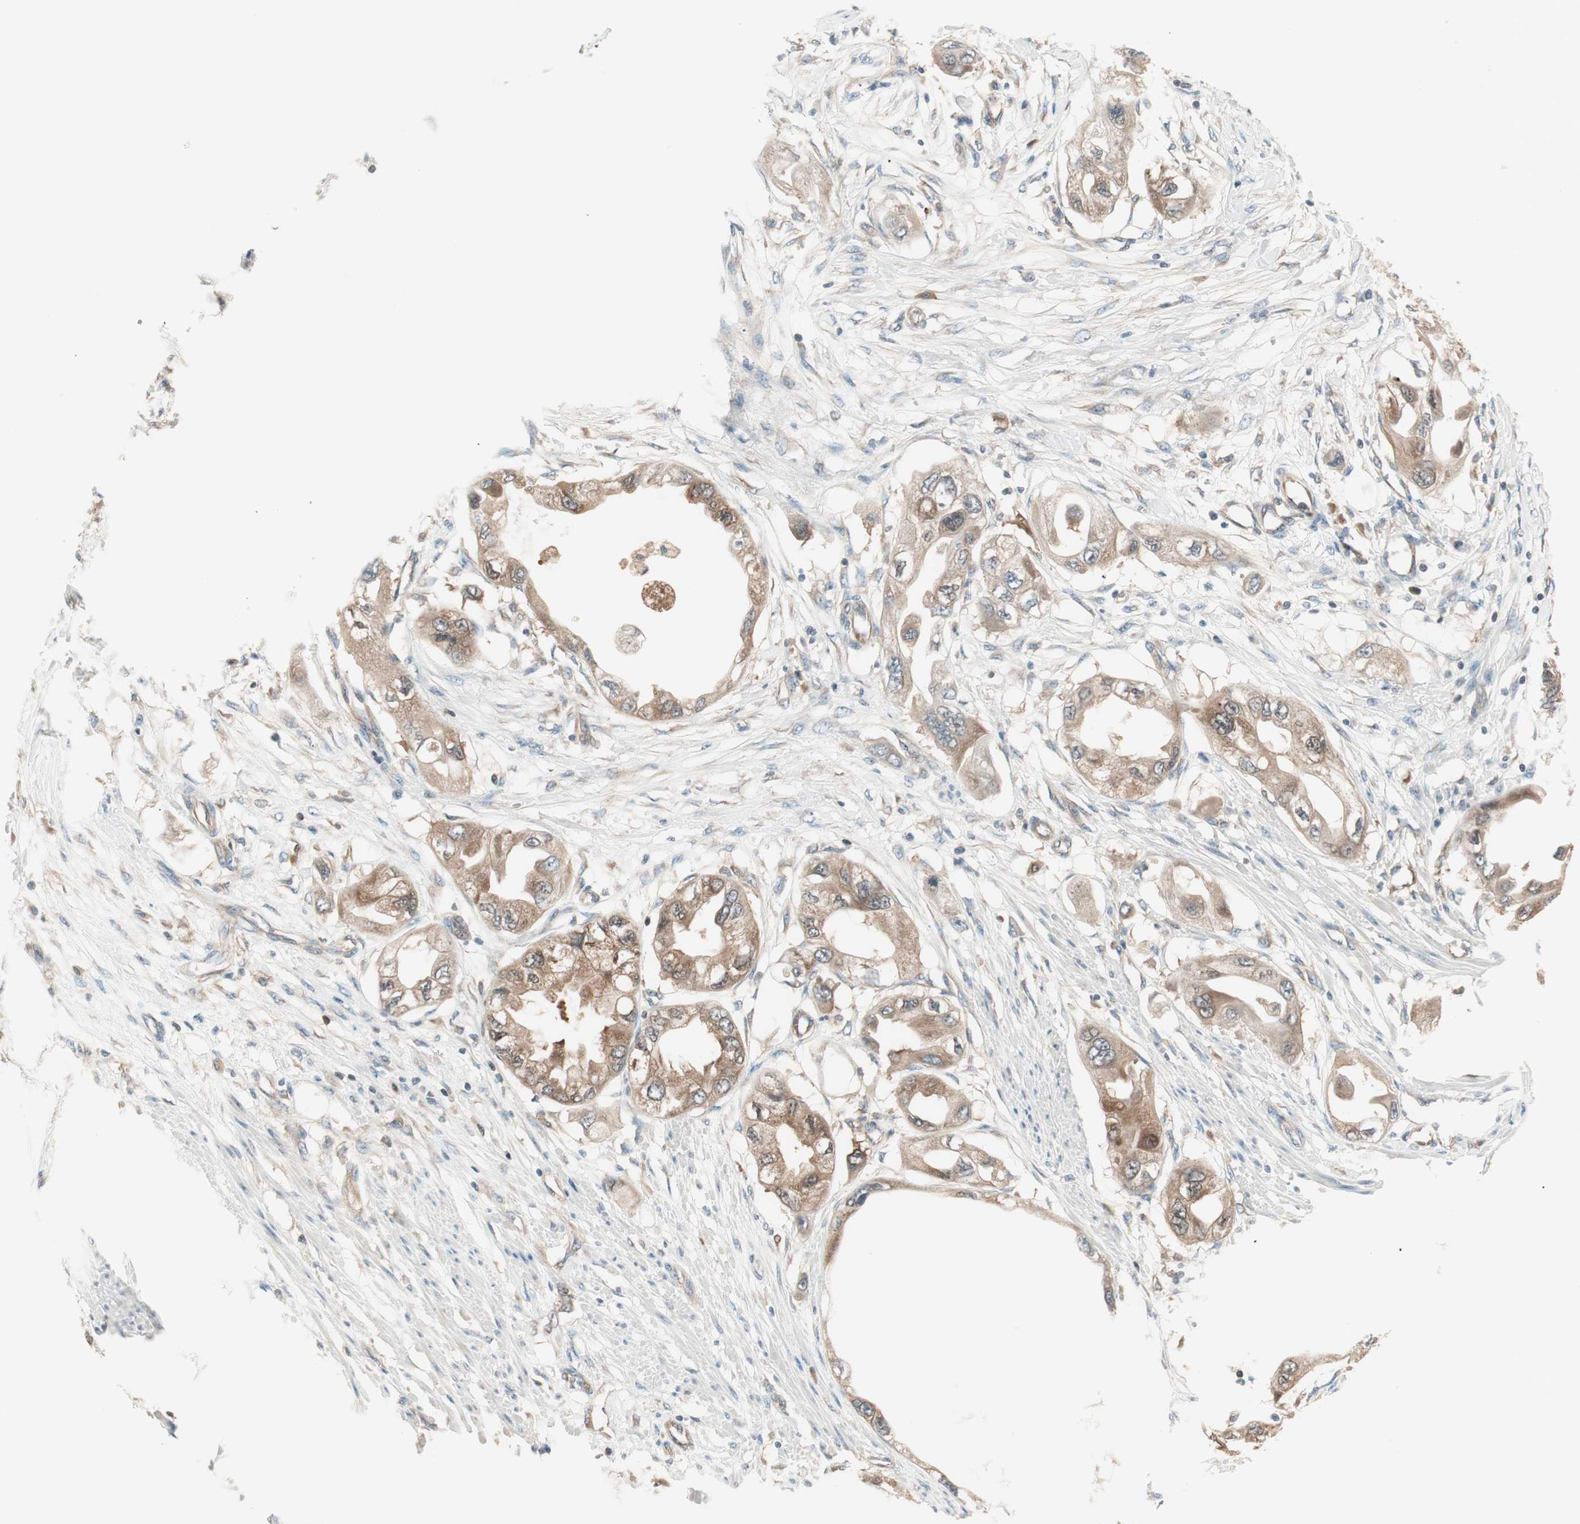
{"staining": {"intensity": "moderate", "quantity": ">75%", "location": "cytoplasmic/membranous"}, "tissue": "endometrial cancer", "cell_type": "Tumor cells", "image_type": "cancer", "snomed": [{"axis": "morphology", "description": "Adenocarcinoma, NOS"}, {"axis": "topography", "description": "Endometrium"}], "caption": "Immunohistochemistry (IHC) photomicrograph of endometrial cancer stained for a protein (brown), which exhibits medium levels of moderate cytoplasmic/membranous staining in approximately >75% of tumor cells.", "gene": "GALT", "patient": {"sex": "female", "age": 67}}